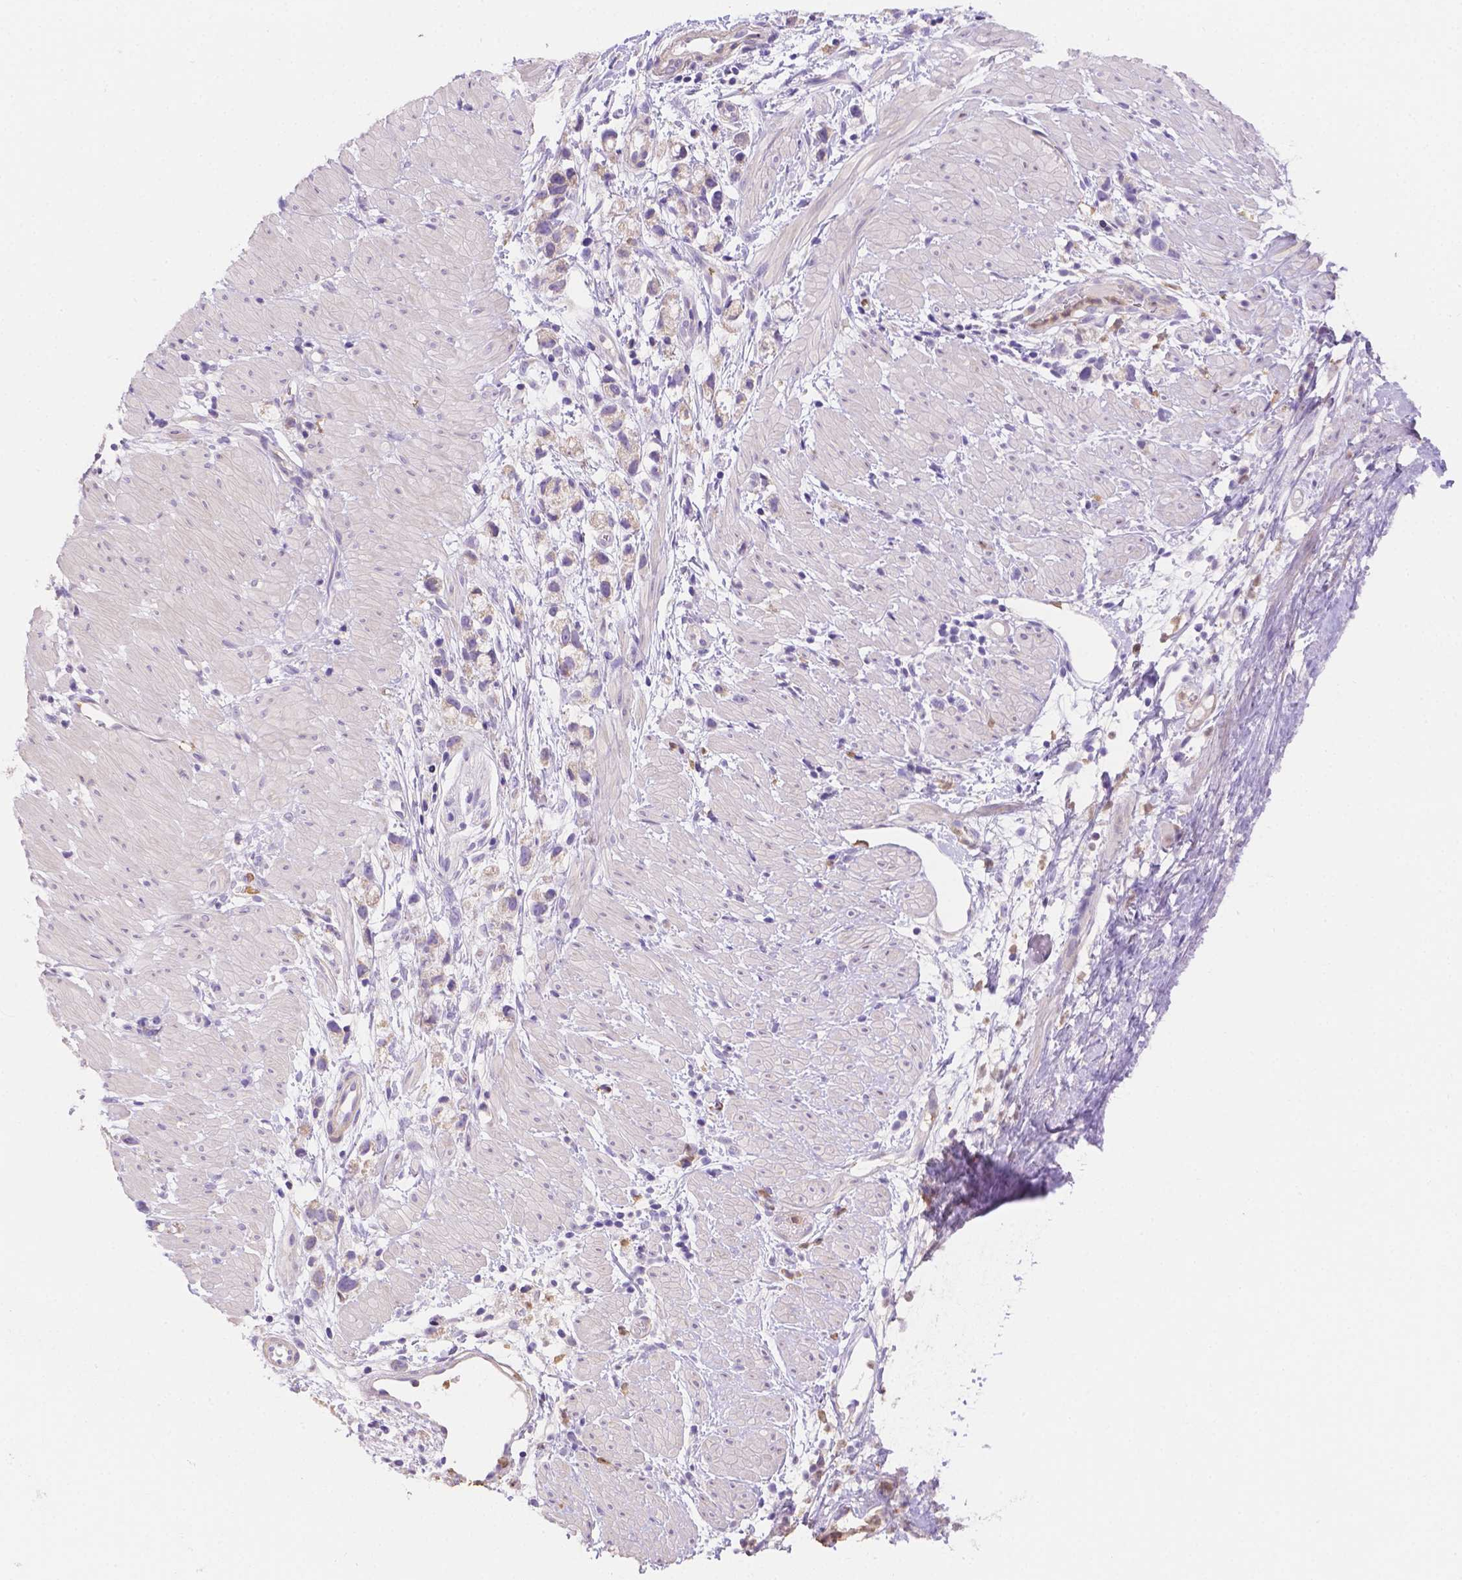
{"staining": {"intensity": "negative", "quantity": "none", "location": "none"}, "tissue": "stomach cancer", "cell_type": "Tumor cells", "image_type": "cancer", "snomed": [{"axis": "morphology", "description": "Adenocarcinoma, NOS"}, {"axis": "topography", "description": "Stomach"}], "caption": "This is an immunohistochemistry photomicrograph of stomach adenocarcinoma. There is no positivity in tumor cells.", "gene": "NXPE2", "patient": {"sex": "female", "age": 59}}